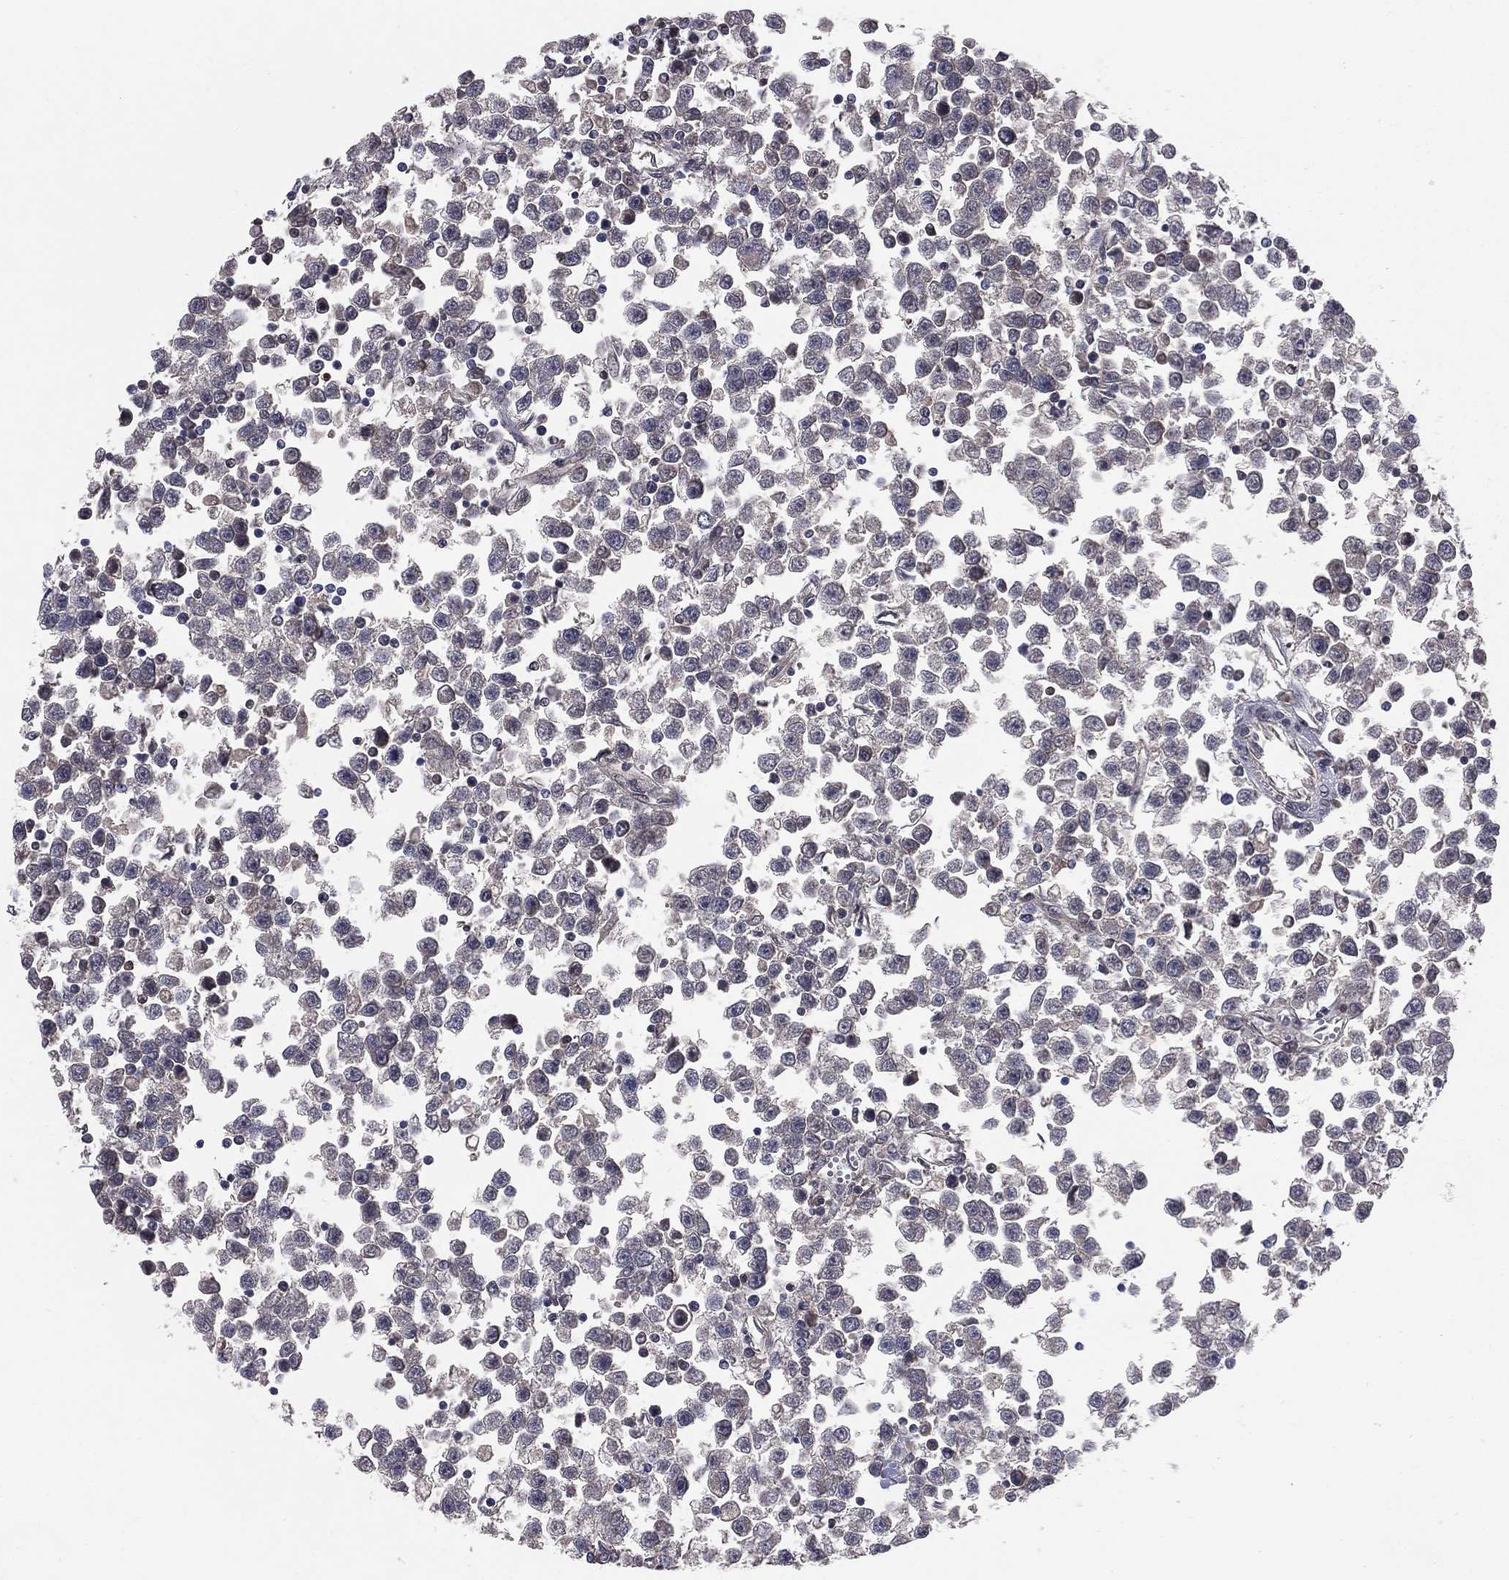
{"staining": {"intensity": "negative", "quantity": "none", "location": "none"}, "tissue": "testis cancer", "cell_type": "Tumor cells", "image_type": "cancer", "snomed": [{"axis": "morphology", "description": "Seminoma, NOS"}, {"axis": "topography", "description": "Testis"}], "caption": "IHC of human testis seminoma demonstrates no expression in tumor cells.", "gene": "DMKN", "patient": {"sex": "male", "age": 34}}